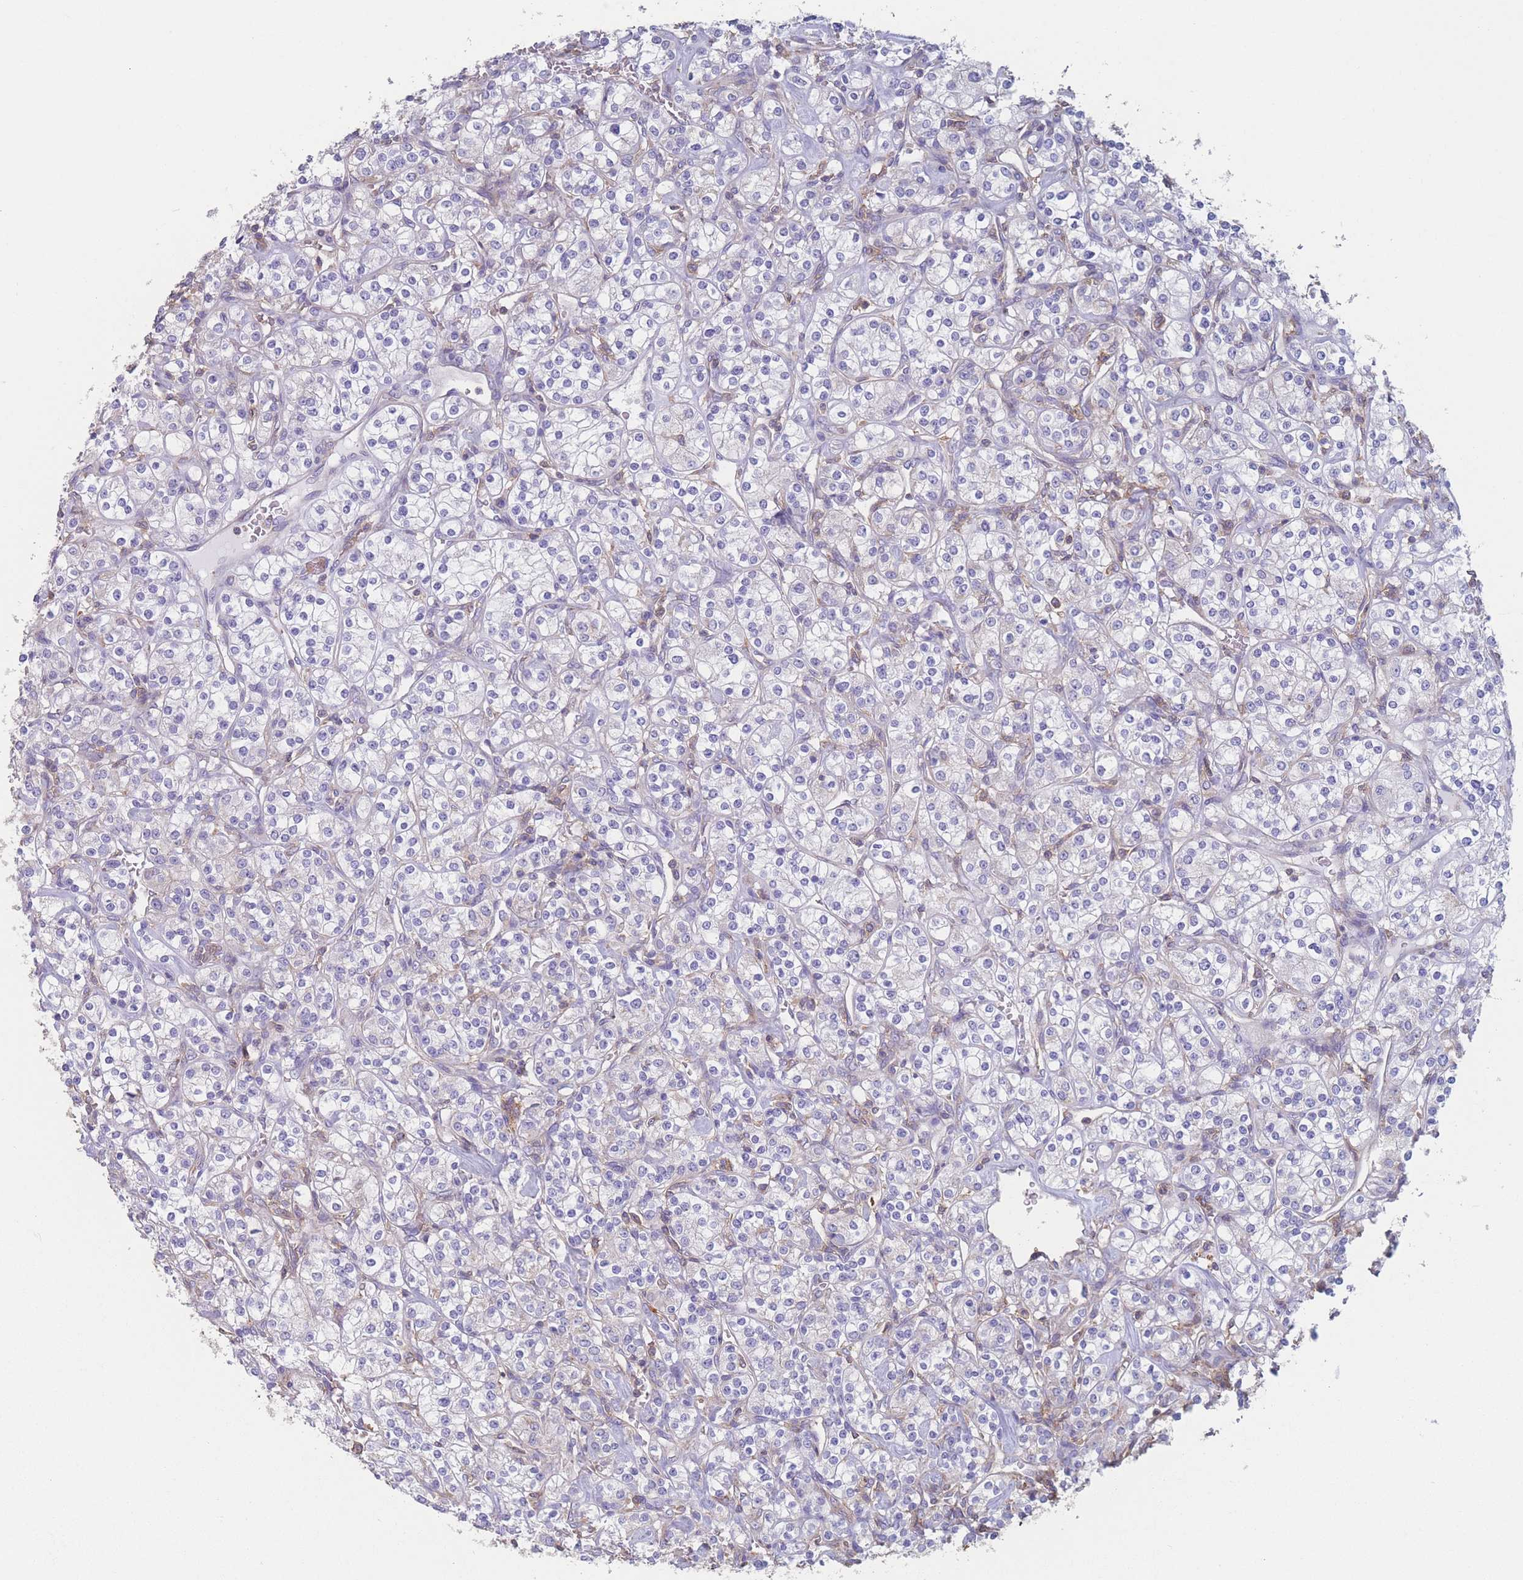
{"staining": {"intensity": "negative", "quantity": "none", "location": "none"}, "tissue": "renal cancer", "cell_type": "Tumor cells", "image_type": "cancer", "snomed": [{"axis": "morphology", "description": "Adenocarcinoma, NOS"}, {"axis": "topography", "description": "Kidney"}], "caption": "Tumor cells show no significant protein expression in adenocarcinoma (renal).", "gene": "ADH1A", "patient": {"sex": "male", "age": 77}}